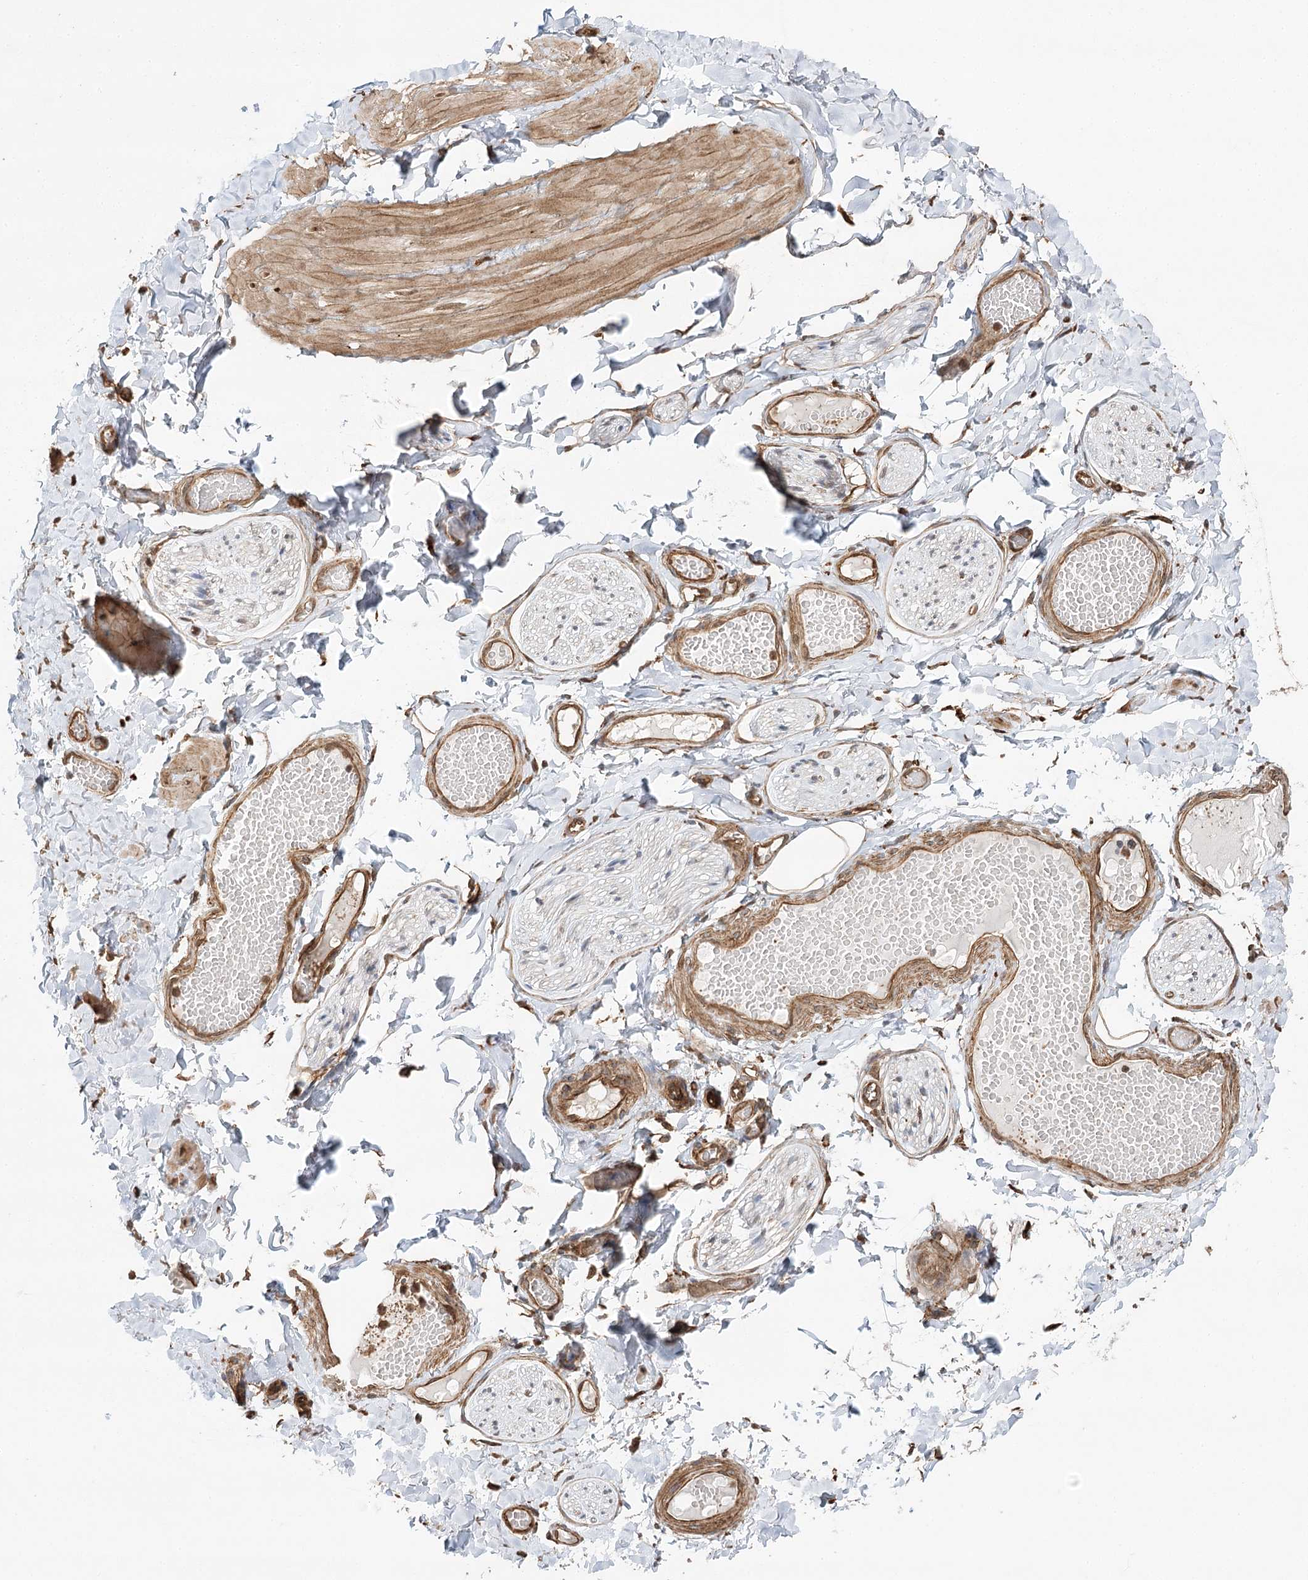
{"staining": {"intensity": "moderate", "quantity": "25%-75%", "location": "cytoplasmic/membranous"}, "tissue": "adipose tissue", "cell_type": "Adipocytes", "image_type": "normal", "snomed": [{"axis": "morphology", "description": "Normal tissue, NOS"}, {"axis": "topography", "description": "Adipose tissue"}, {"axis": "topography", "description": "Vascular tissue"}, {"axis": "topography", "description": "Peripheral nerve tissue"}], "caption": "The immunohistochemical stain shows moderate cytoplasmic/membranous positivity in adipocytes of benign adipose tissue. The protein of interest is shown in brown color, while the nuclei are stained blue.", "gene": "DNAJB14", "patient": {"sex": "male", "age": 25}}